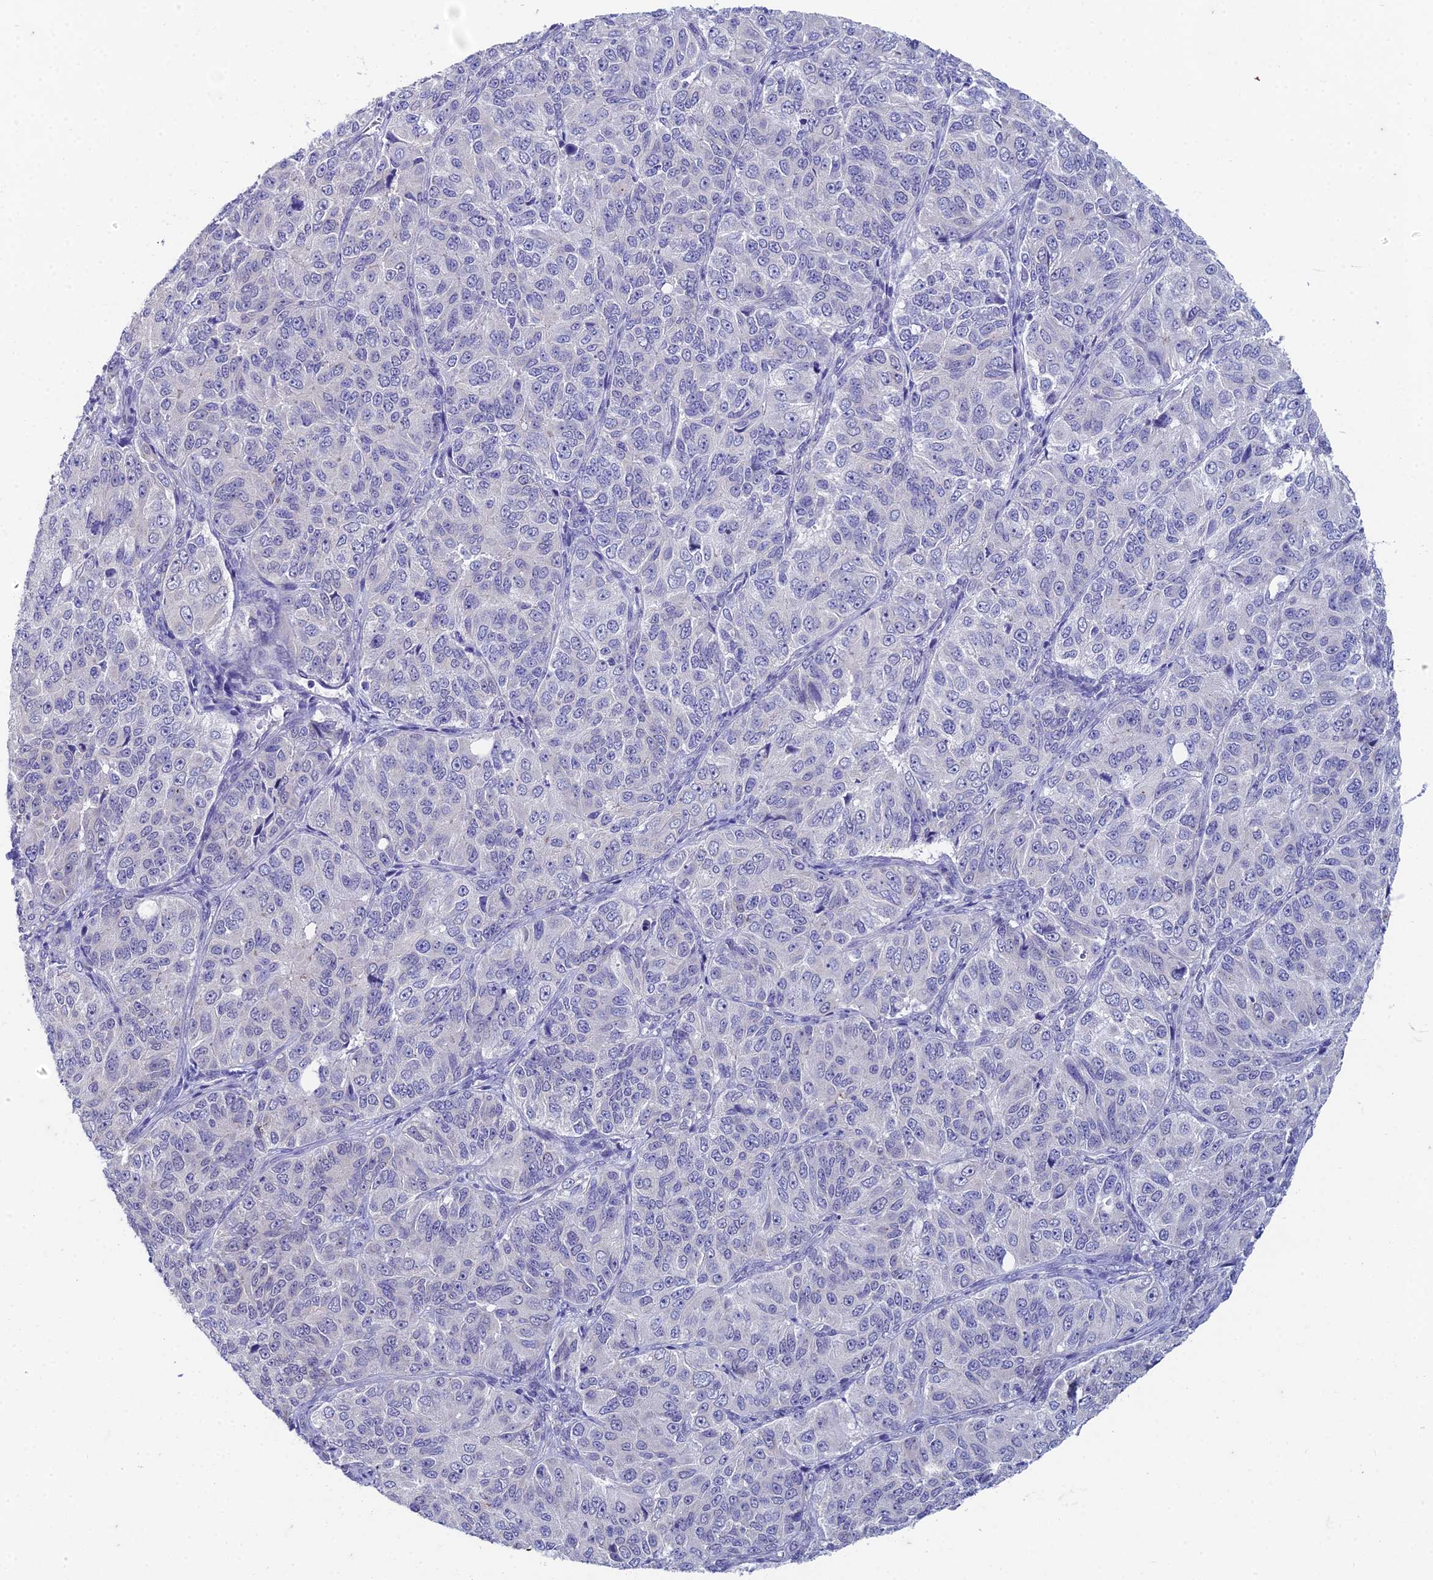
{"staining": {"intensity": "negative", "quantity": "none", "location": "none"}, "tissue": "ovarian cancer", "cell_type": "Tumor cells", "image_type": "cancer", "snomed": [{"axis": "morphology", "description": "Carcinoma, endometroid"}, {"axis": "topography", "description": "Ovary"}], "caption": "An image of endometroid carcinoma (ovarian) stained for a protein reveals no brown staining in tumor cells.", "gene": "EEF2KMT", "patient": {"sex": "female", "age": 51}}